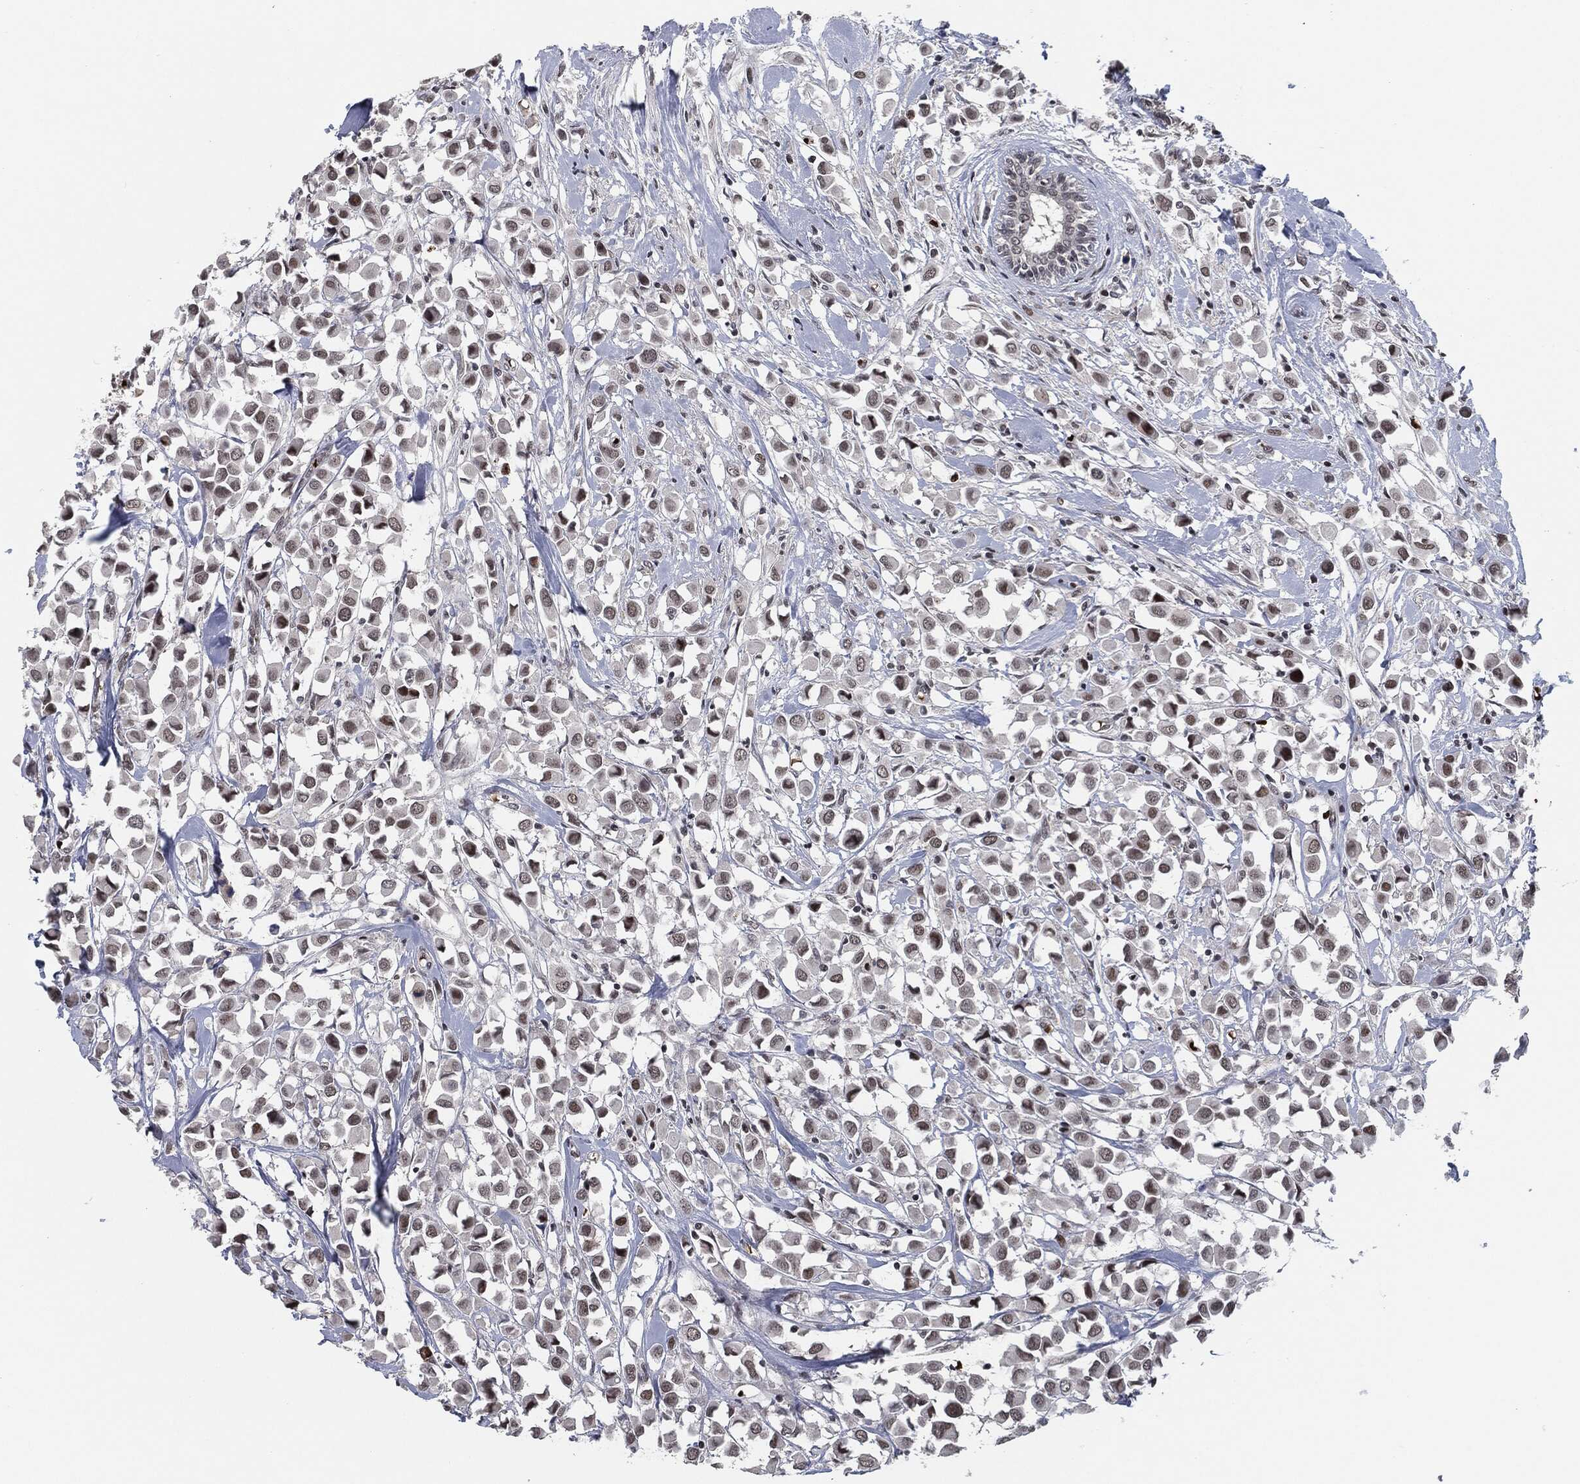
{"staining": {"intensity": "strong", "quantity": "<25%", "location": "nuclear"}, "tissue": "breast cancer", "cell_type": "Tumor cells", "image_type": "cancer", "snomed": [{"axis": "morphology", "description": "Duct carcinoma"}, {"axis": "topography", "description": "Breast"}], "caption": "Strong nuclear protein staining is present in about <25% of tumor cells in breast cancer (invasive ductal carcinoma).", "gene": "ANXA1", "patient": {"sex": "female", "age": 61}}